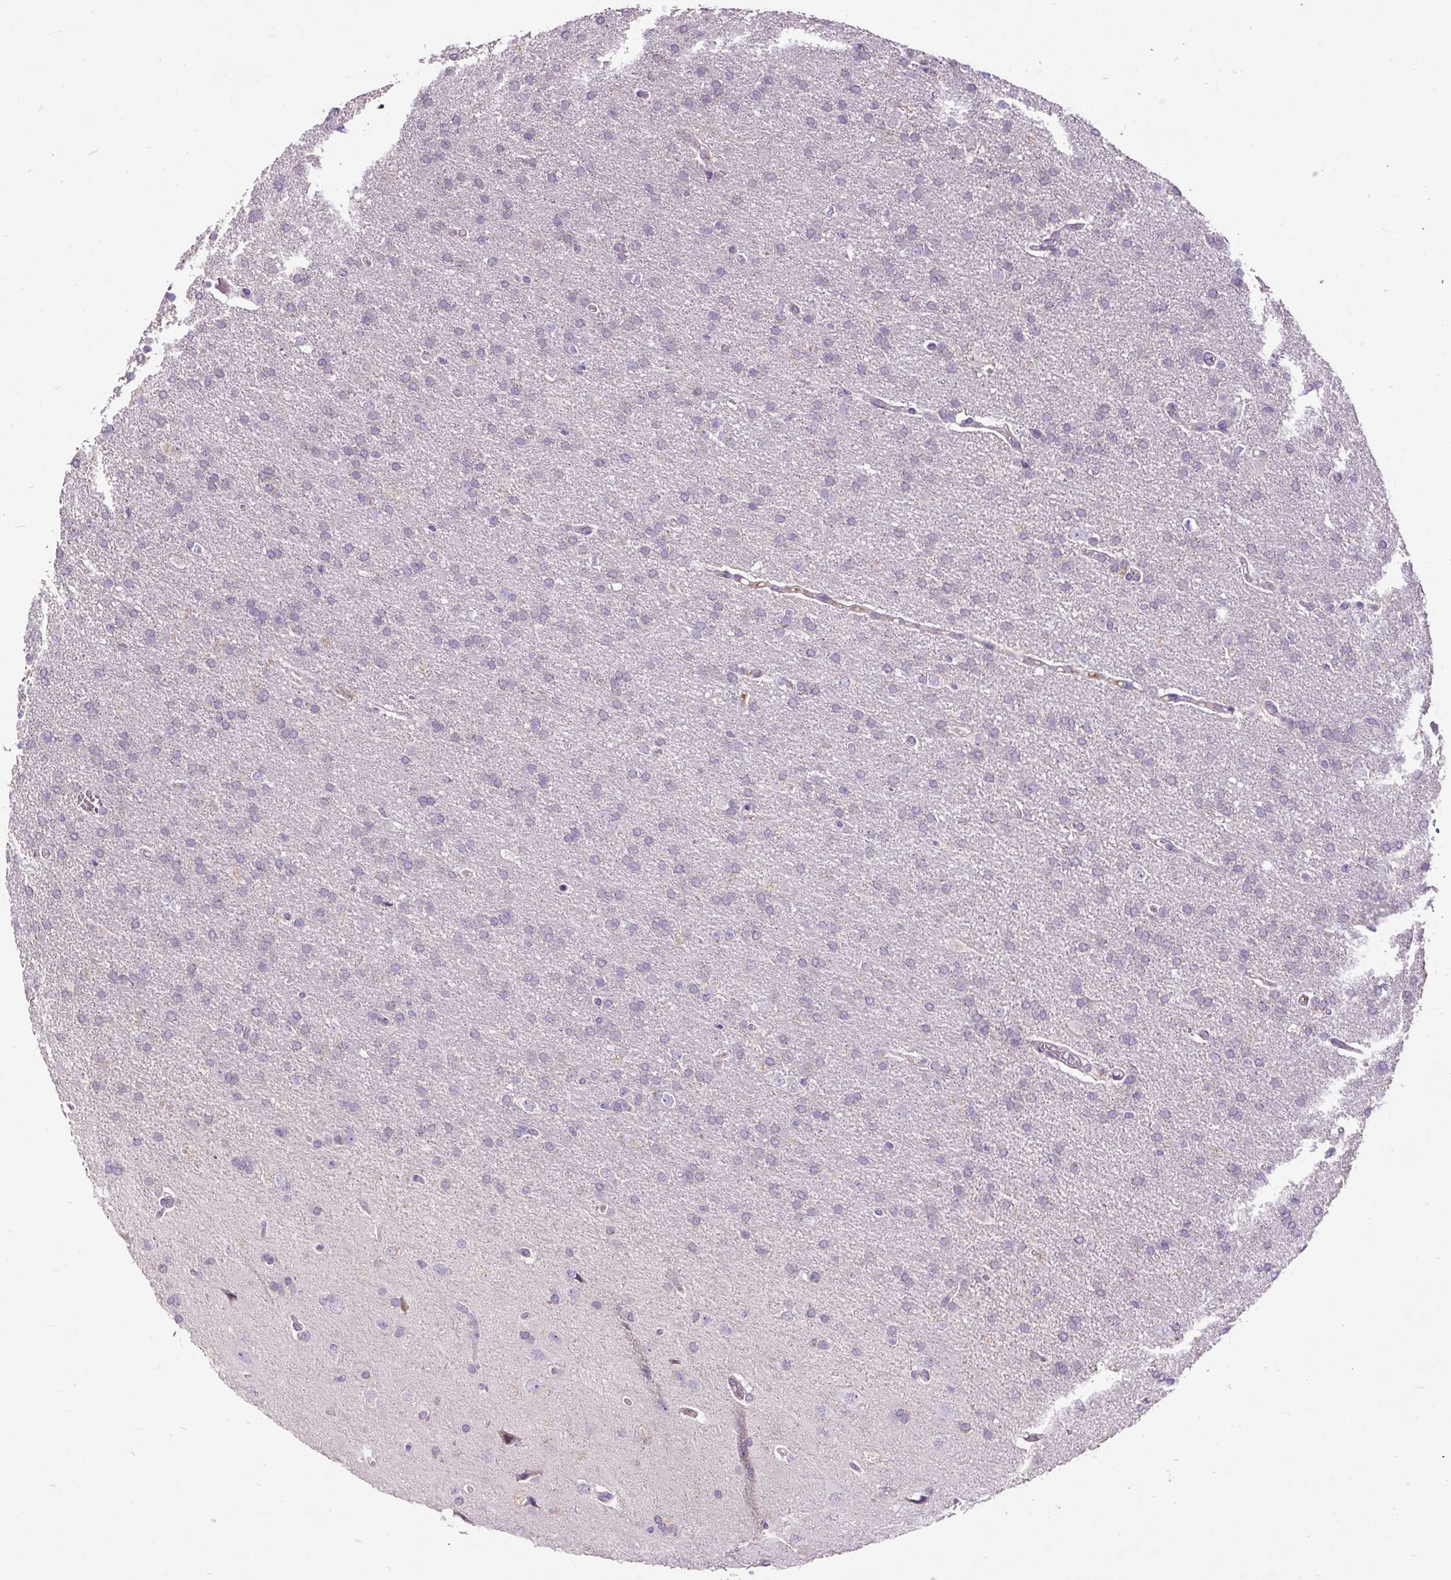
{"staining": {"intensity": "negative", "quantity": "none", "location": "none"}, "tissue": "glioma", "cell_type": "Tumor cells", "image_type": "cancer", "snomed": [{"axis": "morphology", "description": "Glioma, malignant, High grade"}, {"axis": "topography", "description": "Brain"}], "caption": "A photomicrograph of glioma stained for a protein exhibits no brown staining in tumor cells.", "gene": "KRTAP20-3", "patient": {"sex": "male", "age": 72}}